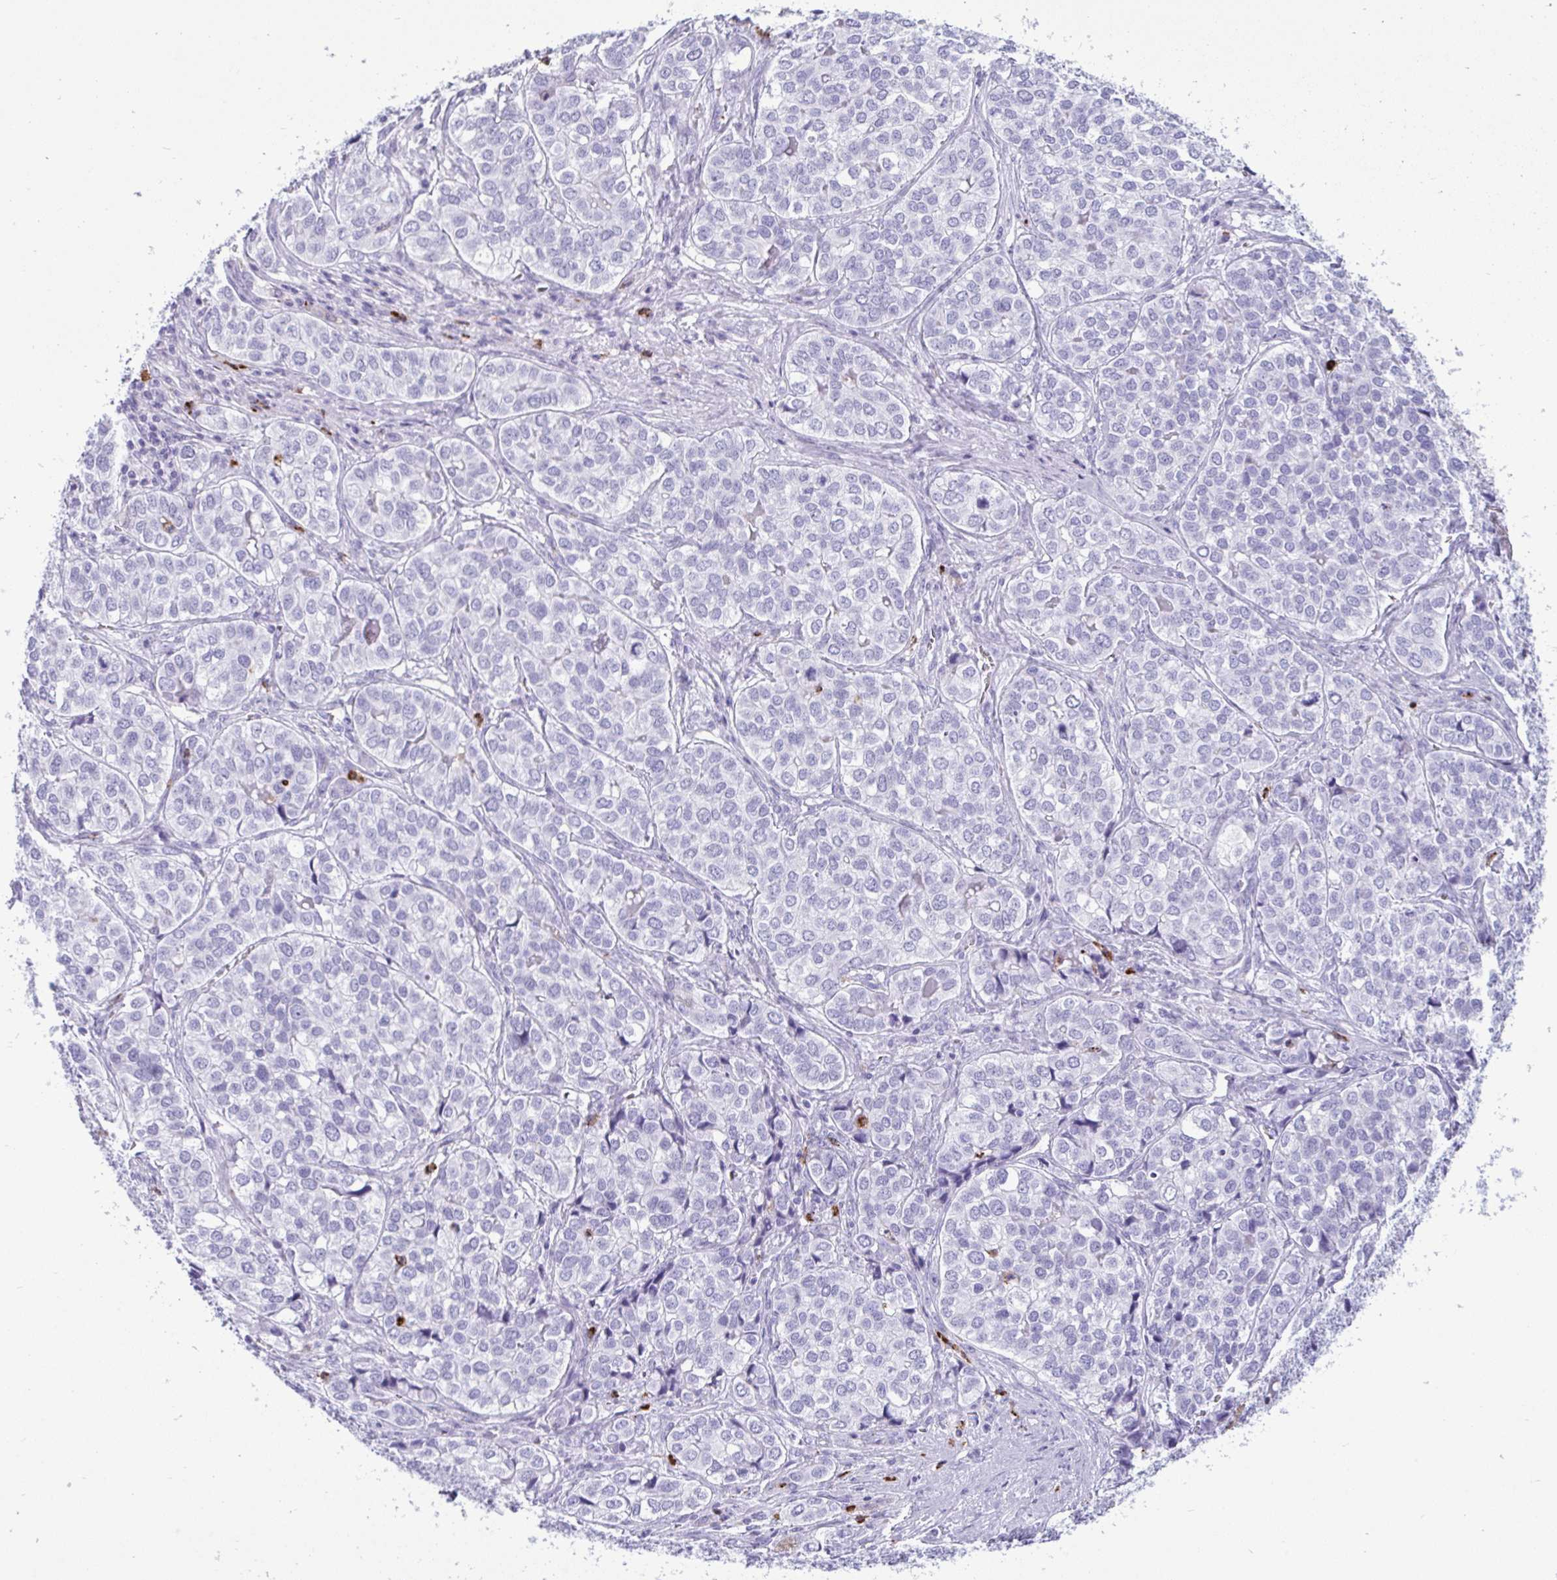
{"staining": {"intensity": "negative", "quantity": "none", "location": "none"}, "tissue": "liver cancer", "cell_type": "Tumor cells", "image_type": "cancer", "snomed": [{"axis": "morphology", "description": "Cholangiocarcinoma"}, {"axis": "topography", "description": "Liver"}], "caption": "Immunohistochemistry (IHC) micrograph of cholangiocarcinoma (liver) stained for a protein (brown), which shows no staining in tumor cells.", "gene": "ARHGAP42", "patient": {"sex": "male", "age": 56}}